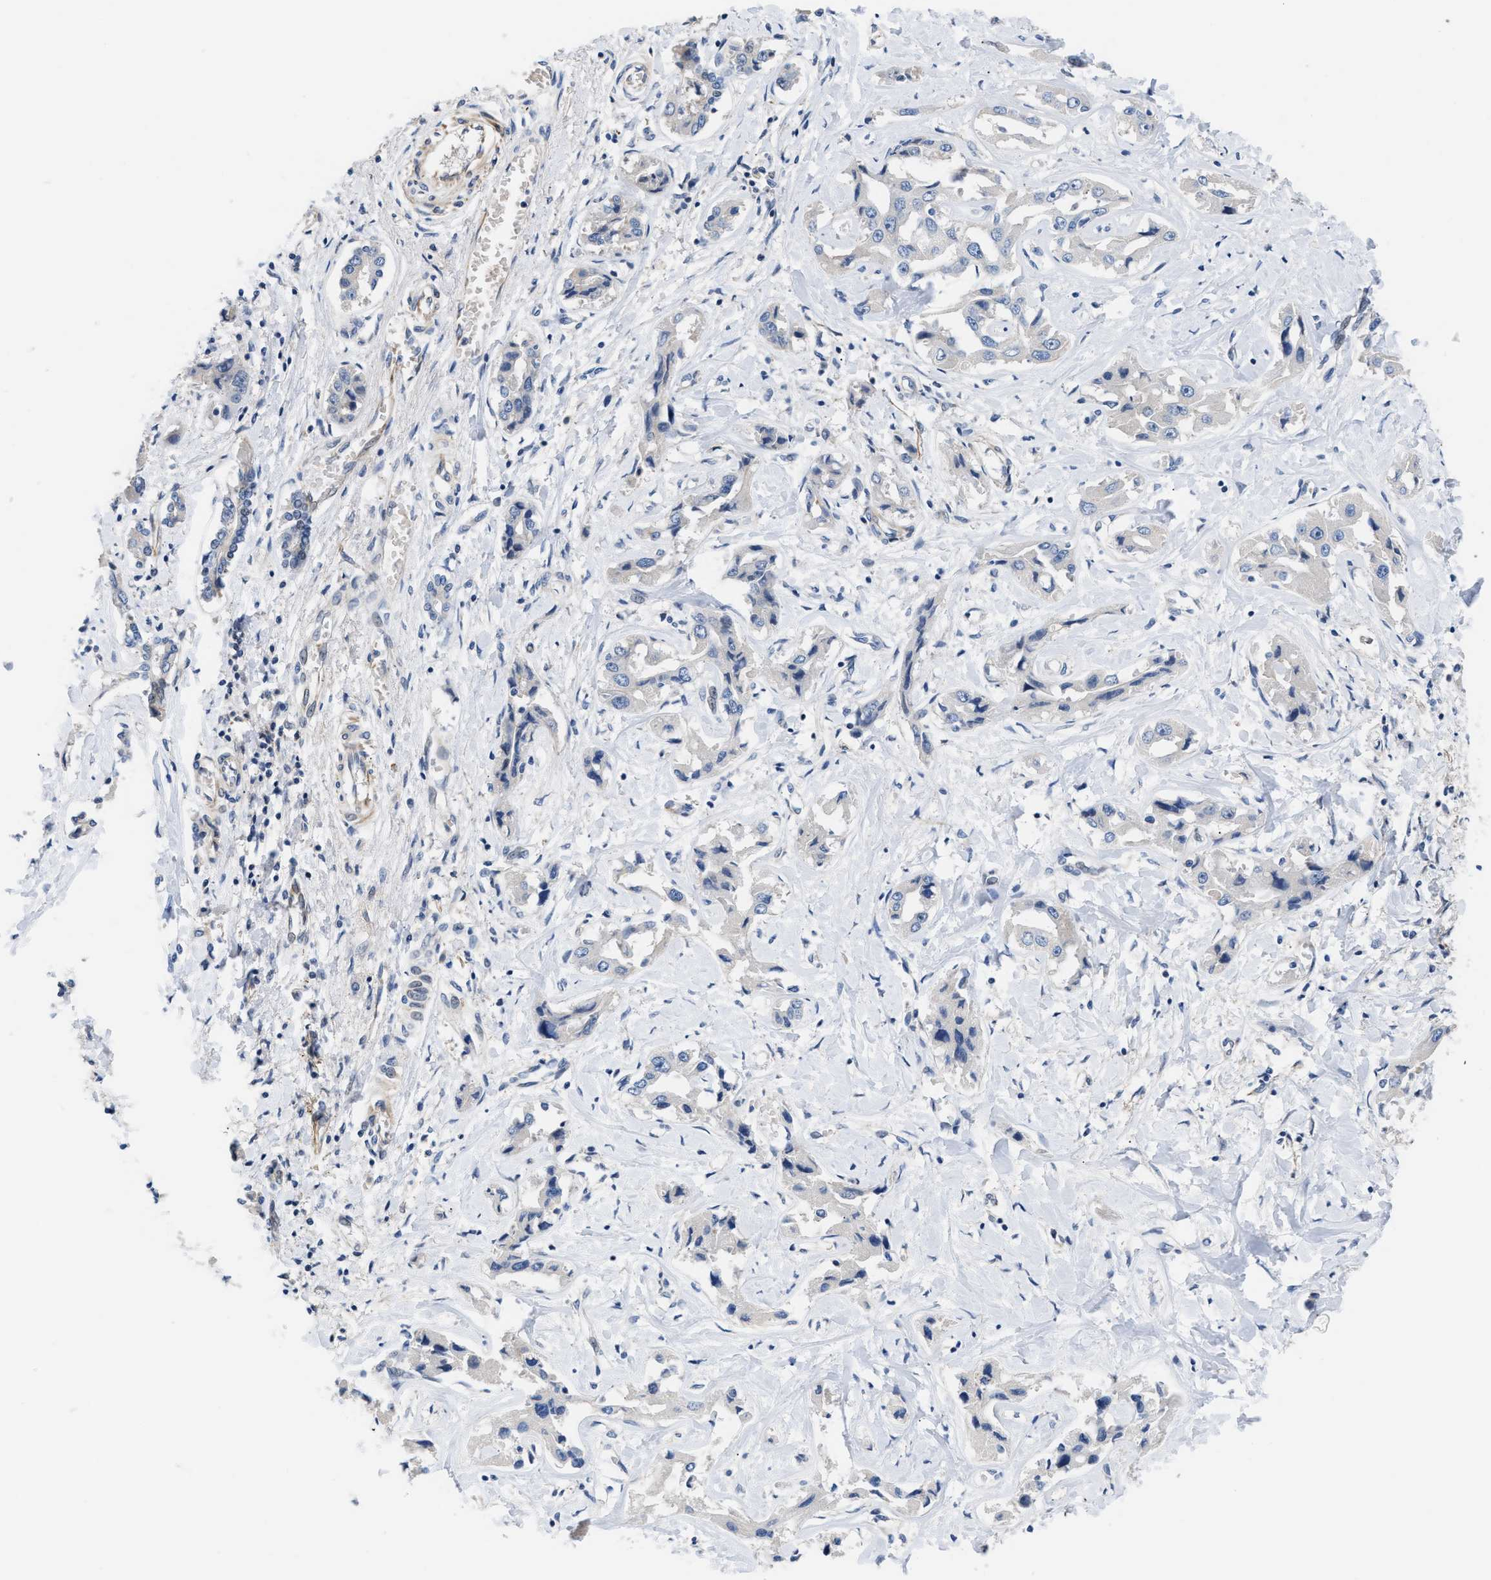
{"staining": {"intensity": "negative", "quantity": "none", "location": "none"}, "tissue": "liver cancer", "cell_type": "Tumor cells", "image_type": "cancer", "snomed": [{"axis": "morphology", "description": "Cholangiocarcinoma"}, {"axis": "topography", "description": "Liver"}], "caption": "High power microscopy photomicrograph of an immunohistochemistry image of liver cancer, revealing no significant staining in tumor cells.", "gene": "TFPI", "patient": {"sex": "male", "age": 59}}